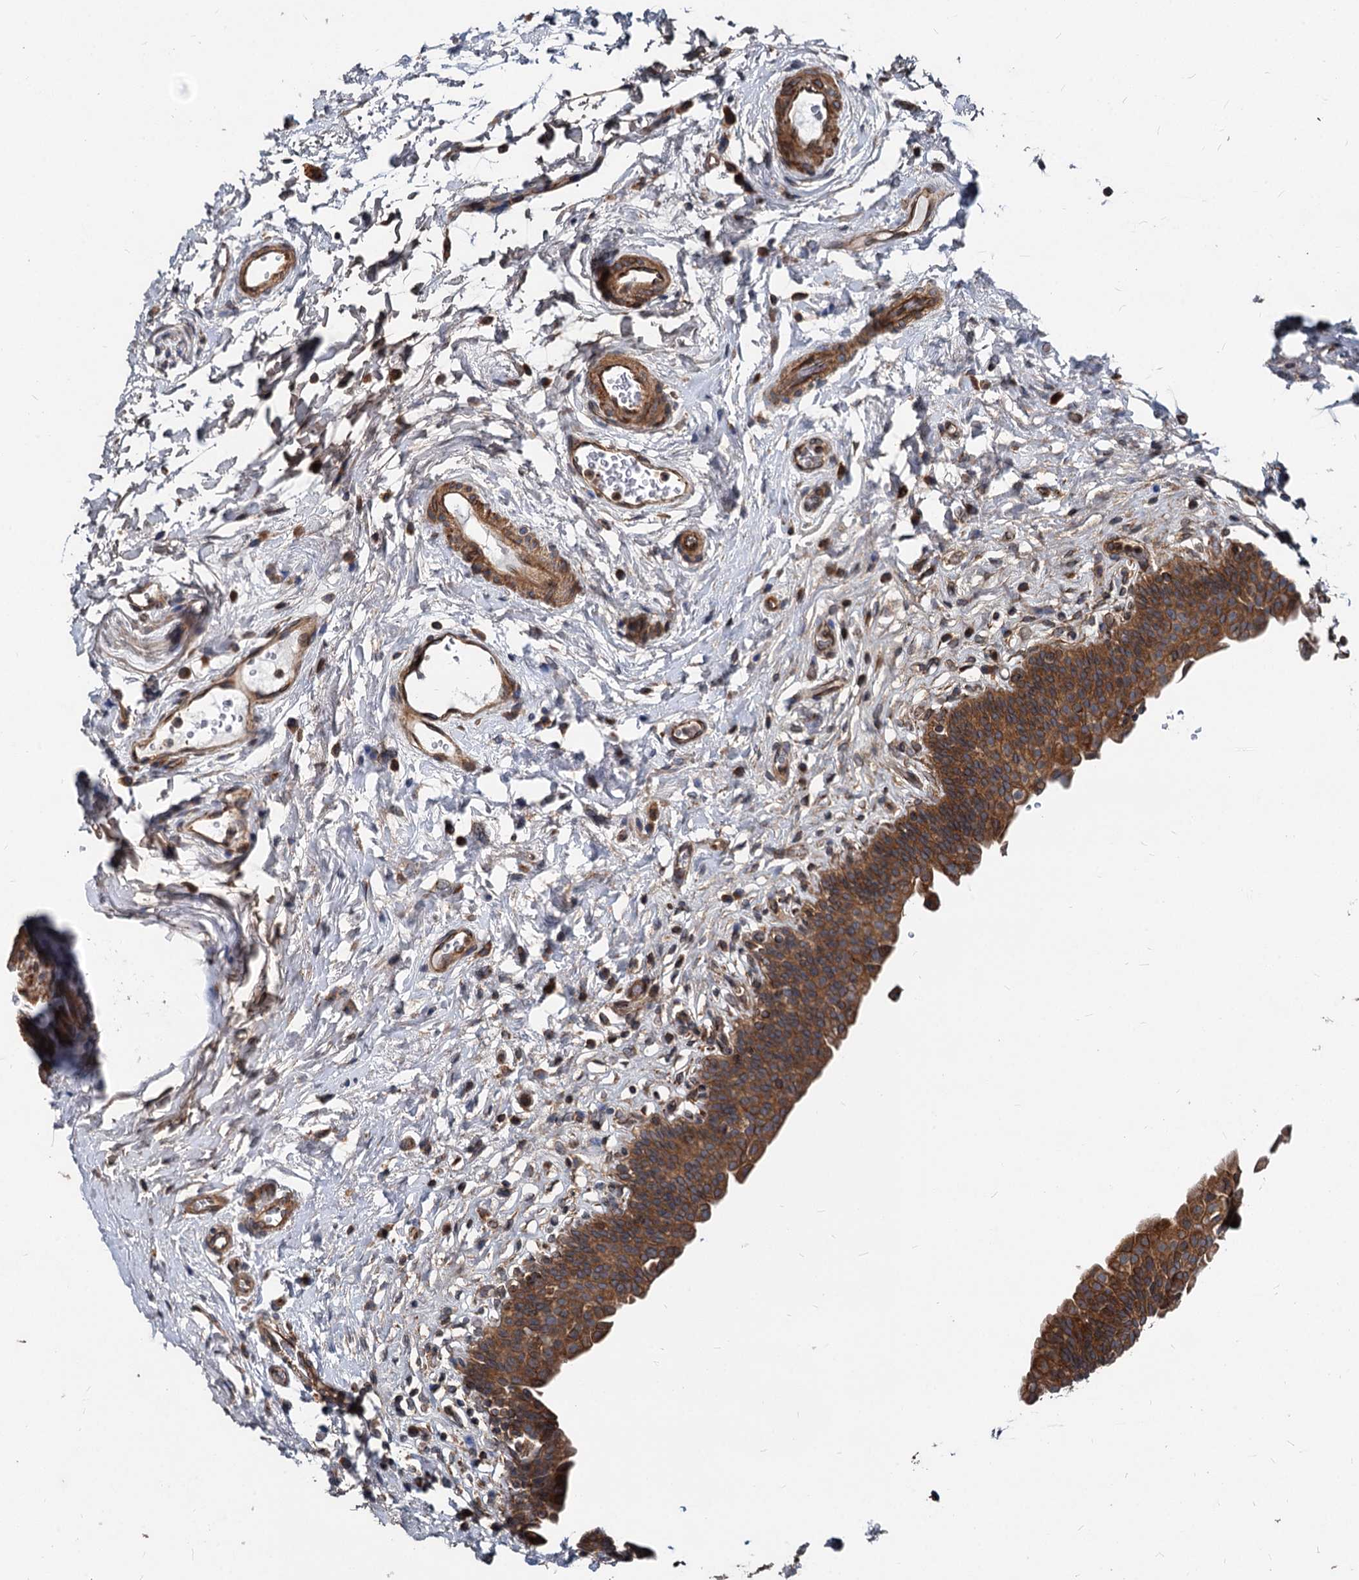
{"staining": {"intensity": "strong", "quantity": ">75%", "location": "cytoplasmic/membranous"}, "tissue": "urinary bladder", "cell_type": "Urothelial cells", "image_type": "normal", "snomed": [{"axis": "morphology", "description": "Normal tissue, NOS"}, {"axis": "topography", "description": "Urinary bladder"}], "caption": "Immunohistochemical staining of normal human urinary bladder displays >75% levels of strong cytoplasmic/membranous protein expression in about >75% of urothelial cells. Using DAB (brown) and hematoxylin (blue) stains, captured at high magnification using brightfield microscopy.", "gene": "STIM1", "patient": {"sex": "male", "age": 83}}